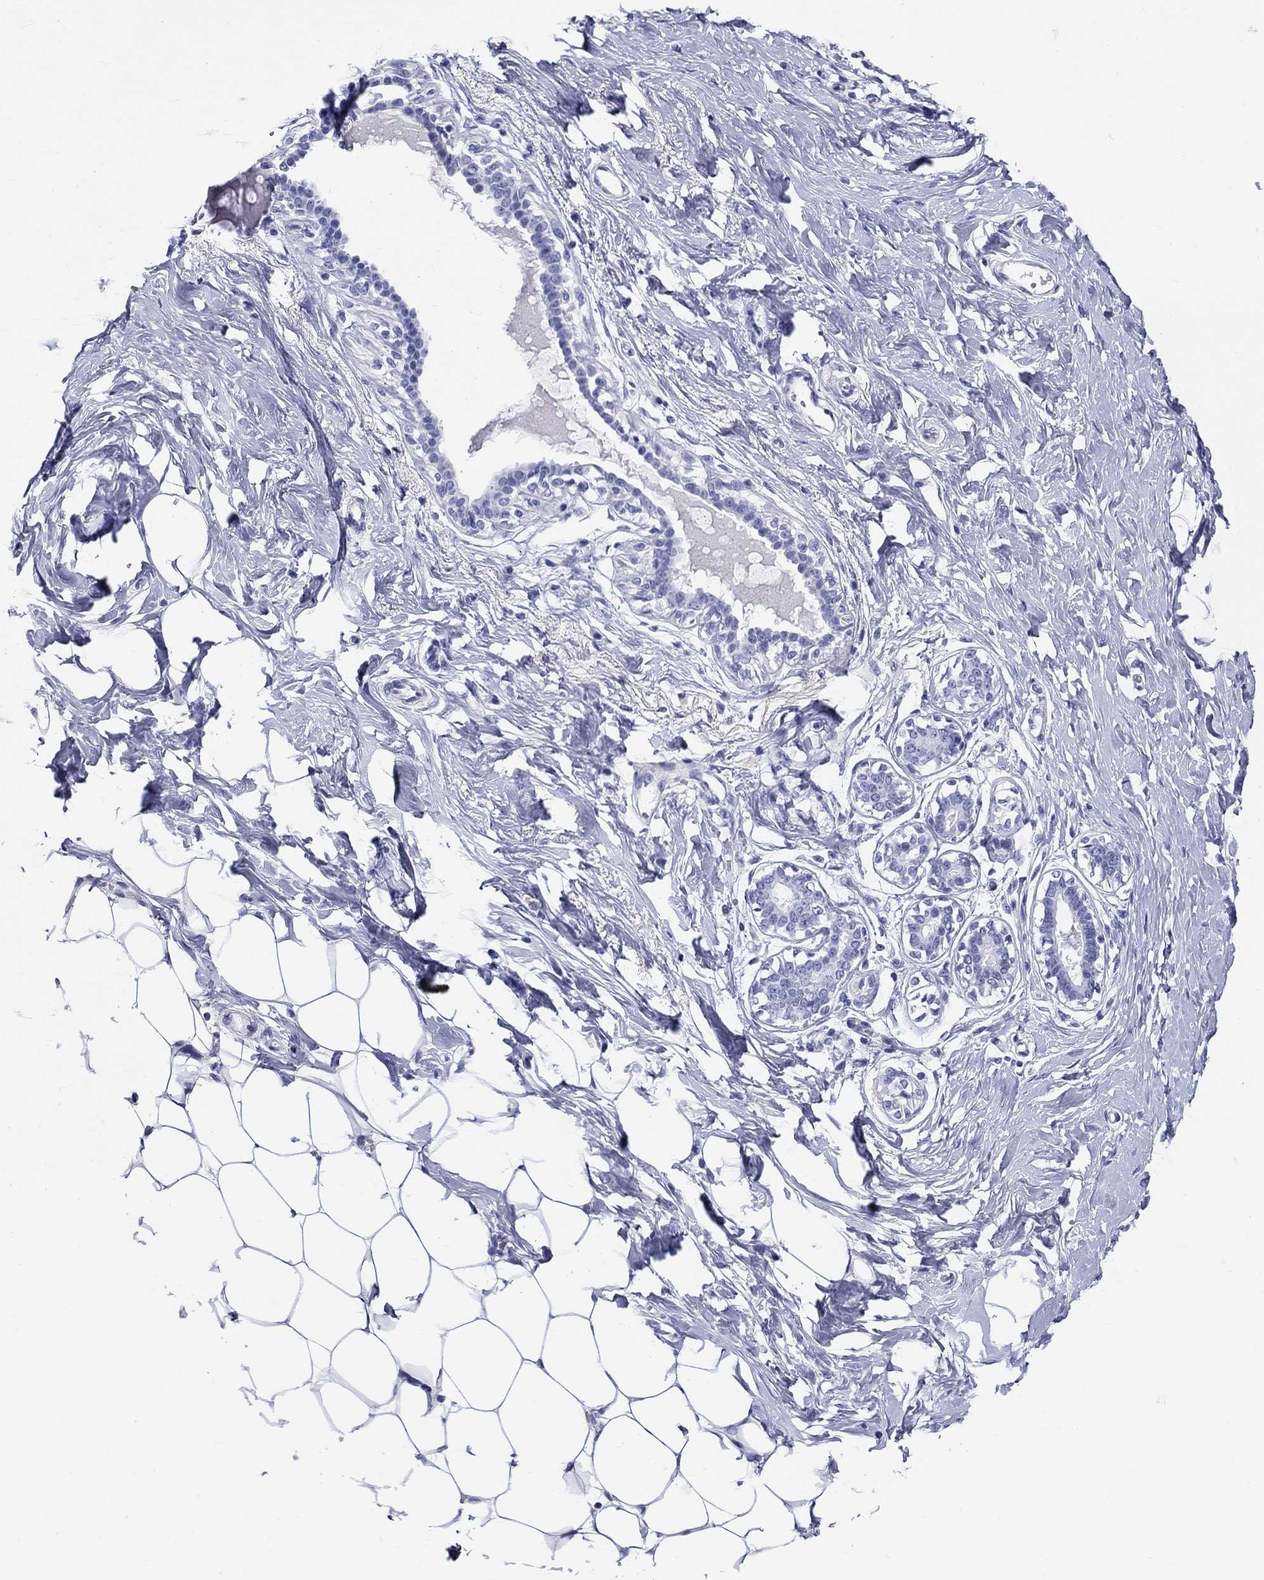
{"staining": {"intensity": "negative", "quantity": "none", "location": "none"}, "tissue": "breast", "cell_type": "Adipocytes", "image_type": "normal", "snomed": [{"axis": "morphology", "description": "Normal tissue, NOS"}, {"axis": "morphology", "description": "Lobular carcinoma, in situ"}, {"axis": "topography", "description": "Breast"}], "caption": "Immunohistochemistry (IHC) image of benign breast stained for a protein (brown), which exhibits no expression in adipocytes. (DAB immunohistochemistry (IHC) with hematoxylin counter stain).", "gene": "CRYGS", "patient": {"sex": "female", "age": 35}}